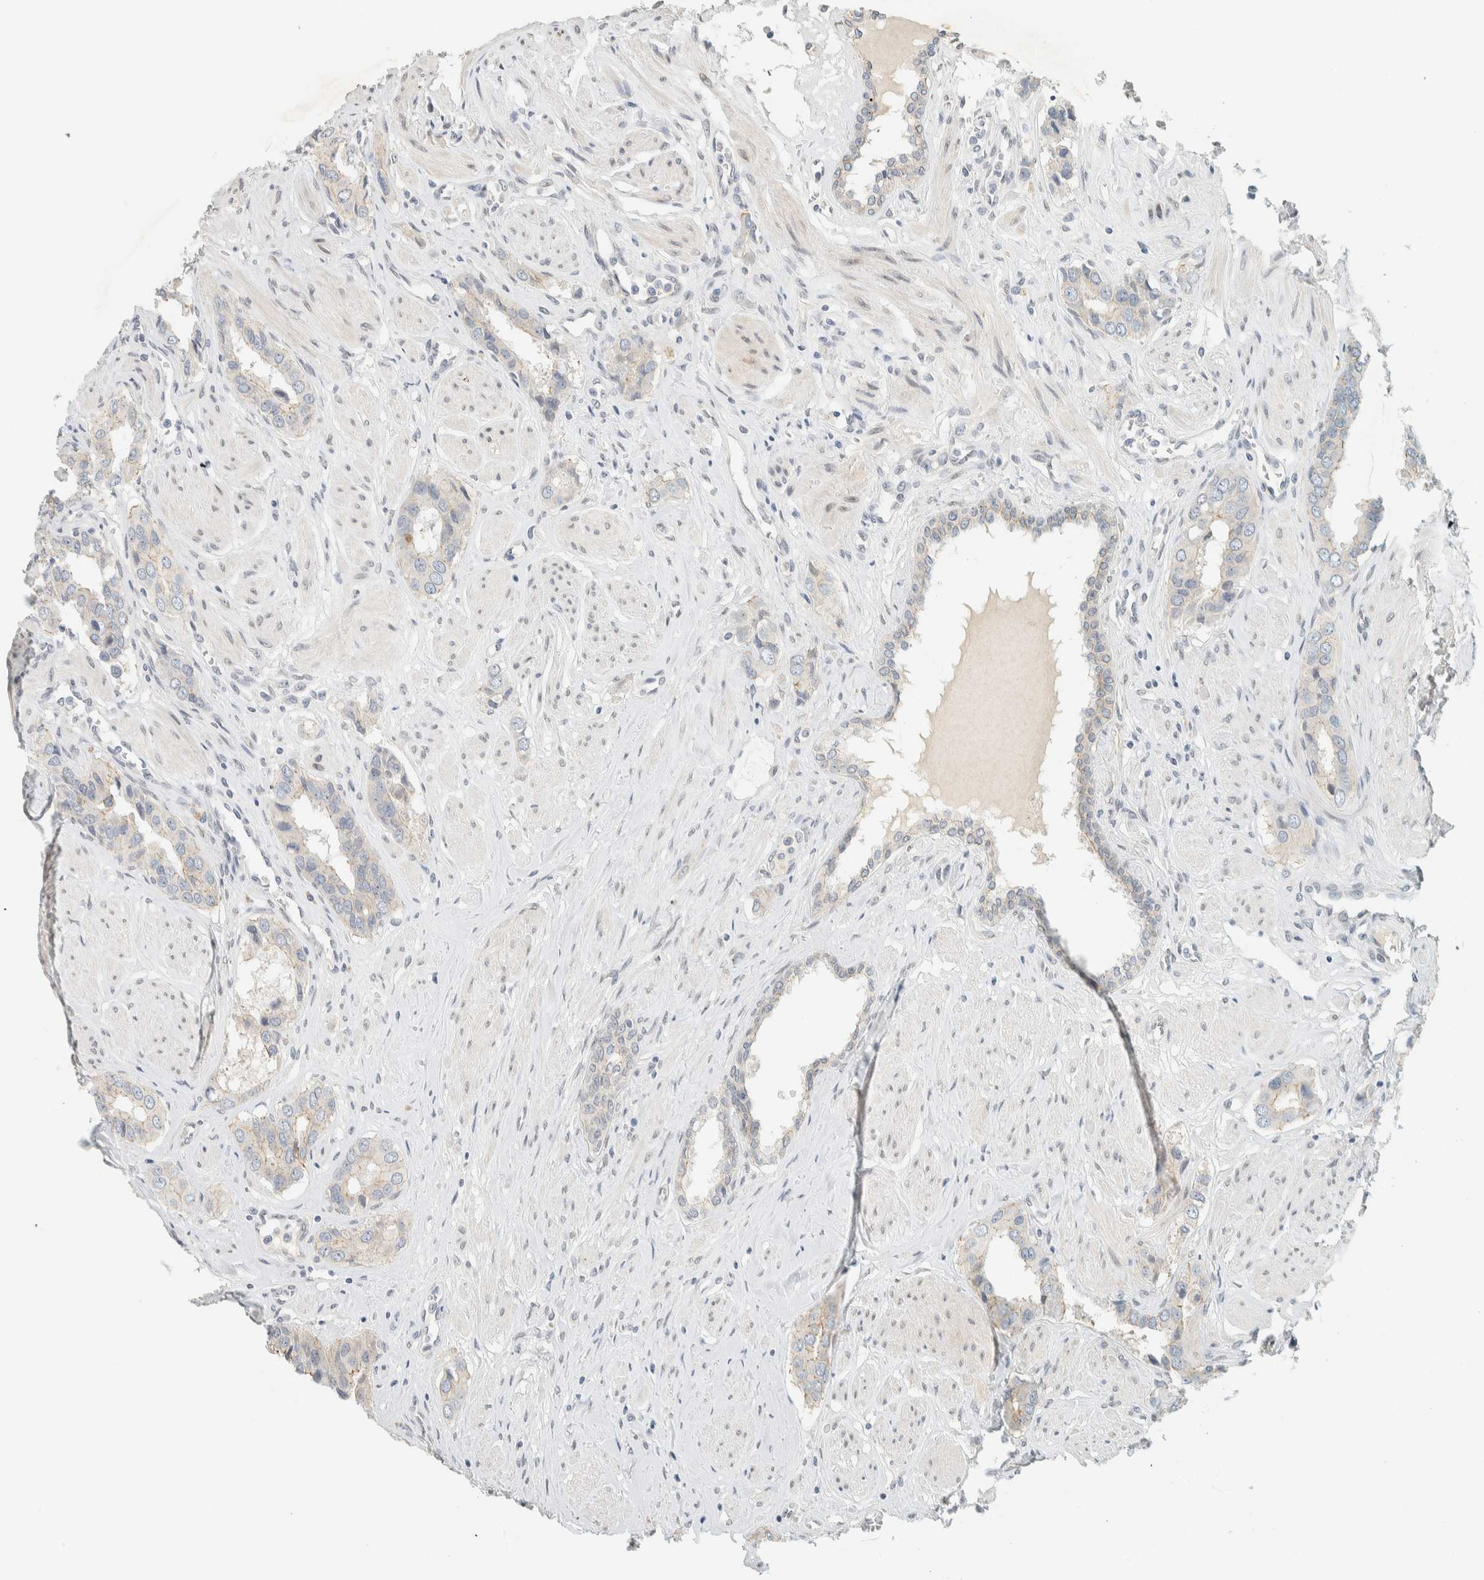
{"staining": {"intensity": "weak", "quantity": "<25%", "location": "cytoplasmic/membranous"}, "tissue": "prostate cancer", "cell_type": "Tumor cells", "image_type": "cancer", "snomed": [{"axis": "morphology", "description": "Adenocarcinoma, High grade"}, {"axis": "topography", "description": "Prostate"}], "caption": "The immunohistochemistry (IHC) histopathology image has no significant expression in tumor cells of high-grade adenocarcinoma (prostate) tissue.", "gene": "C1QTNF12", "patient": {"sex": "male", "age": 52}}